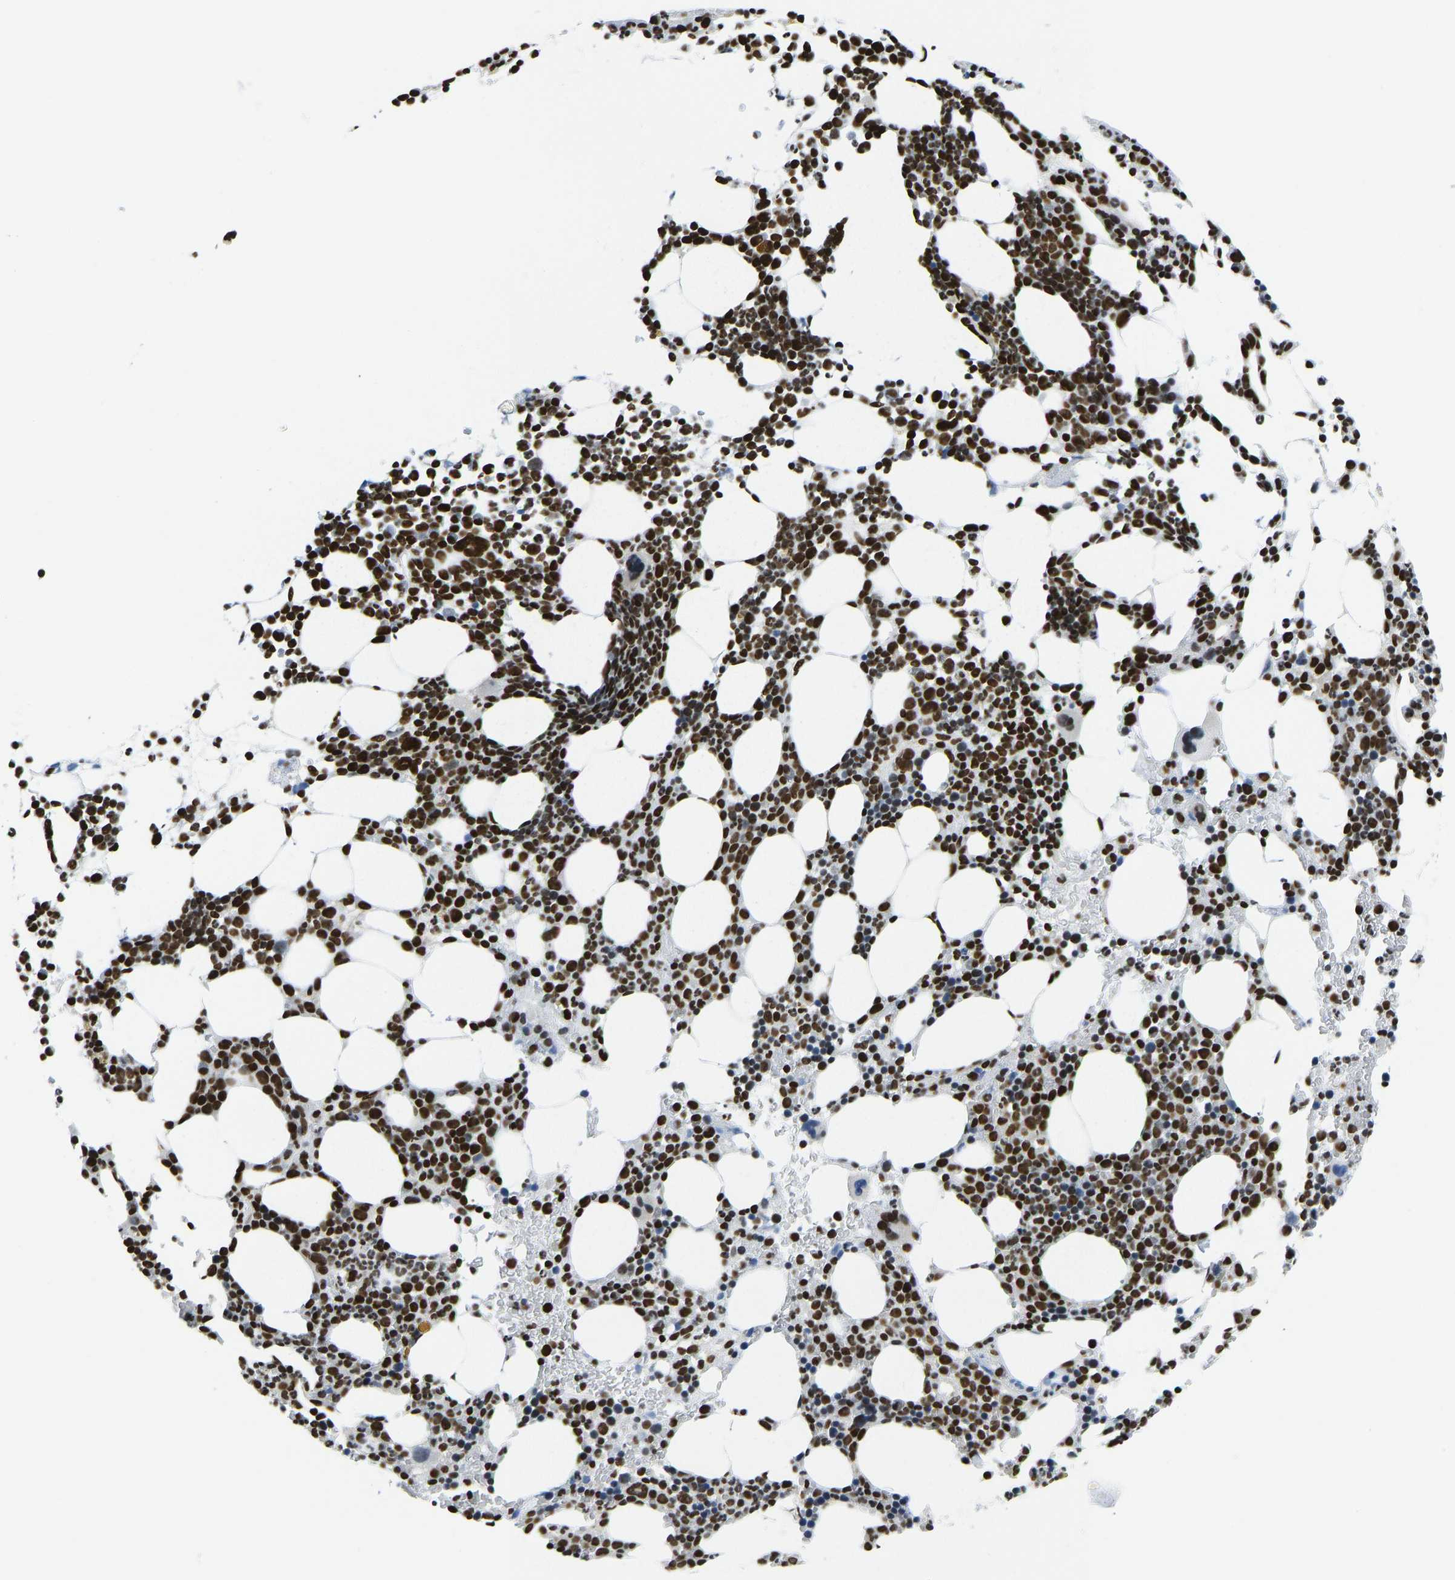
{"staining": {"intensity": "strong", "quantity": "25%-75%", "location": "nuclear"}, "tissue": "bone marrow", "cell_type": "Hematopoietic cells", "image_type": "normal", "snomed": [{"axis": "morphology", "description": "Normal tissue, NOS"}, {"axis": "morphology", "description": "Inflammation, NOS"}, {"axis": "topography", "description": "Bone marrow"}], "caption": "IHC micrograph of benign bone marrow: bone marrow stained using immunohistochemistry (IHC) displays high levels of strong protein expression localized specifically in the nuclear of hematopoietic cells, appearing as a nuclear brown color.", "gene": "ZSCAN20", "patient": {"sex": "female", "age": 67}}